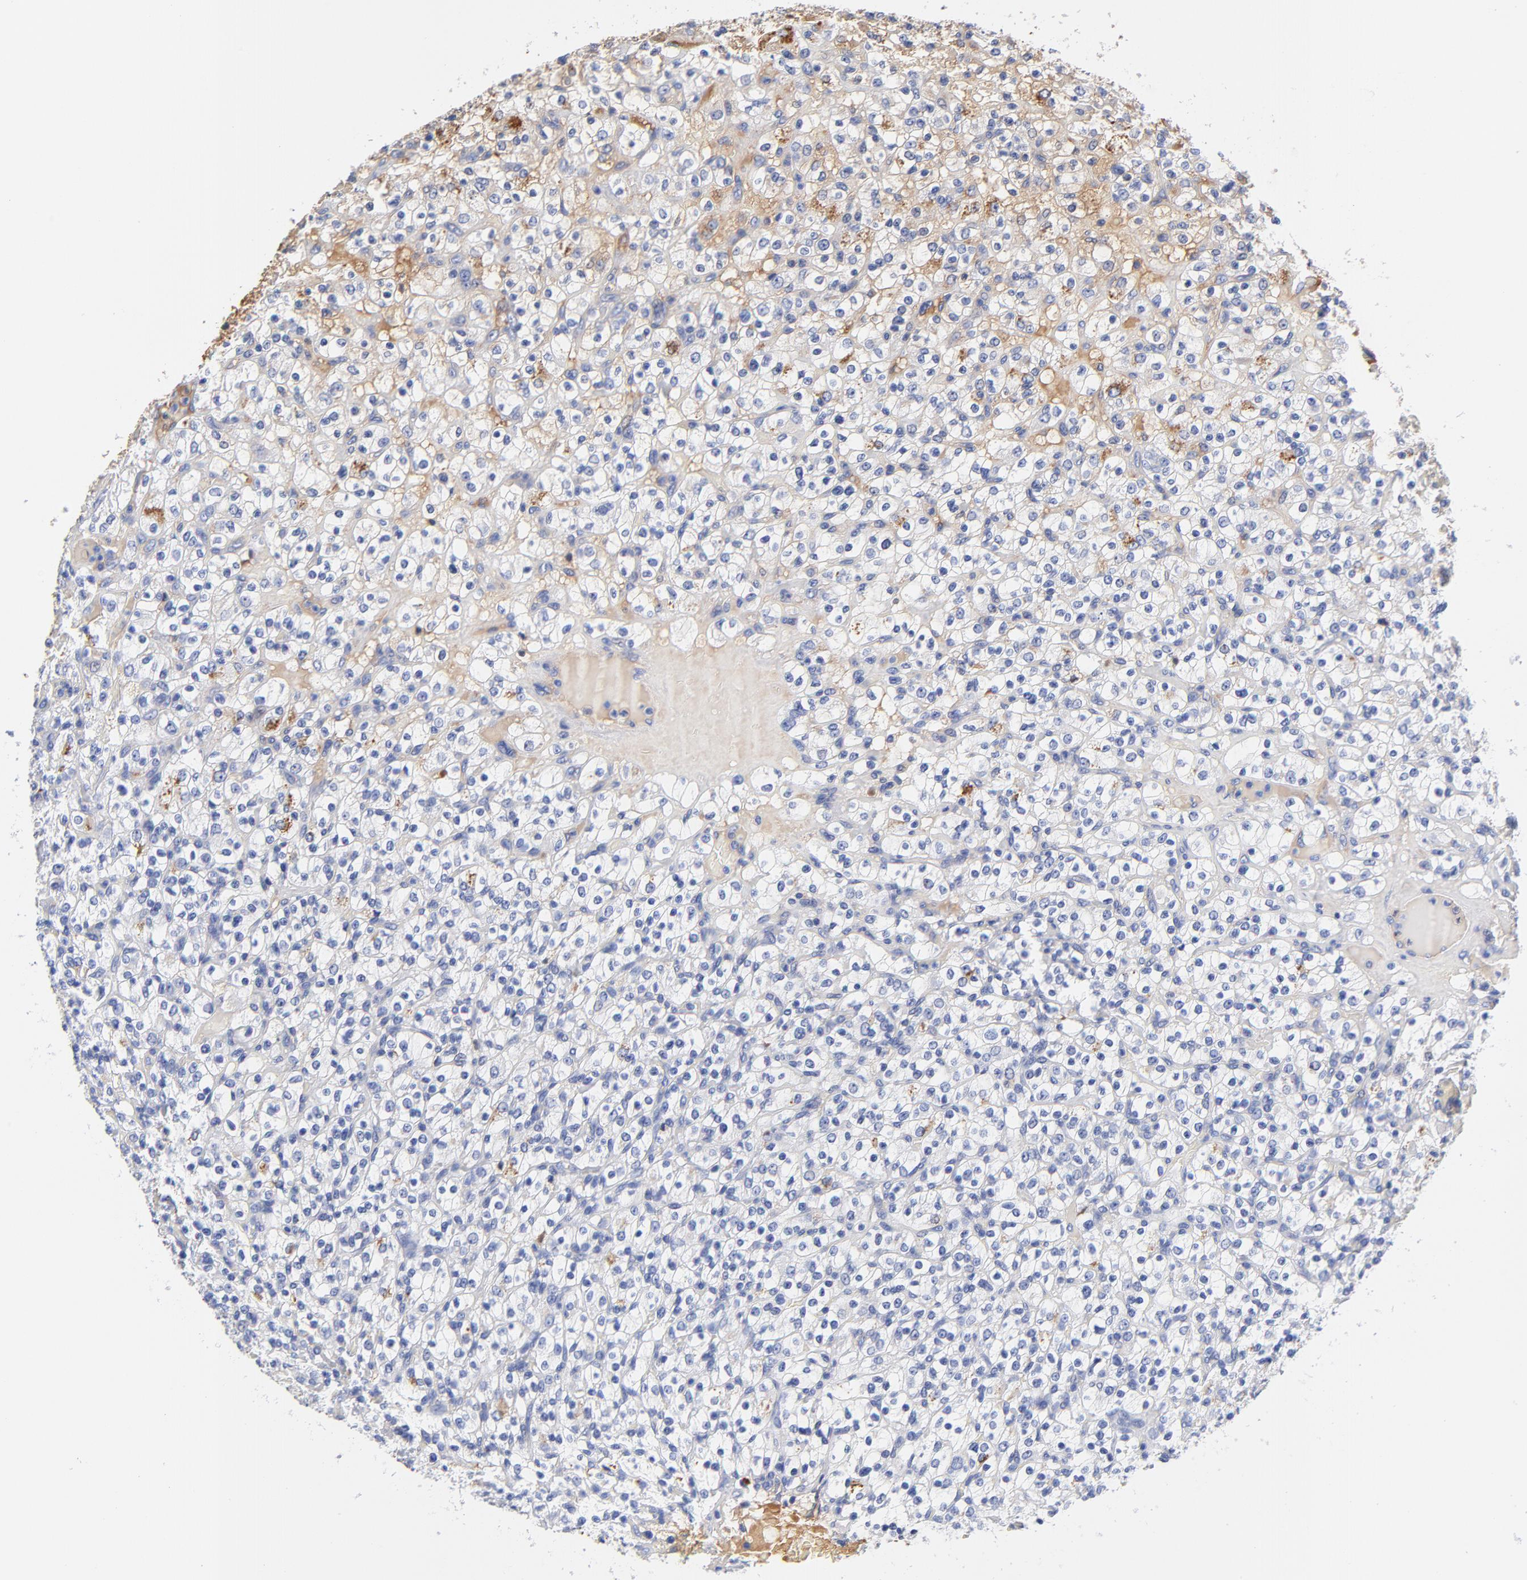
{"staining": {"intensity": "weak", "quantity": "25%-75%", "location": "cytoplasmic/membranous"}, "tissue": "renal cancer", "cell_type": "Tumor cells", "image_type": "cancer", "snomed": [{"axis": "morphology", "description": "Normal tissue, NOS"}, {"axis": "morphology", "description": "Adenocarcinoma, NOS"}, {"axis": "topography", "description": "Kidney"}], "caption": "Renal adenocarcinoma stained for a protein exhibits weak cytoplasmic/membranous positivity in tumor cells. The staining was performed using DAB, with brown indicating positive protein expression. Nuclei are stained blue with hematoxylin.", "gene": "IGLV3-10", "patient": {"sex": "female", "age": 72}}